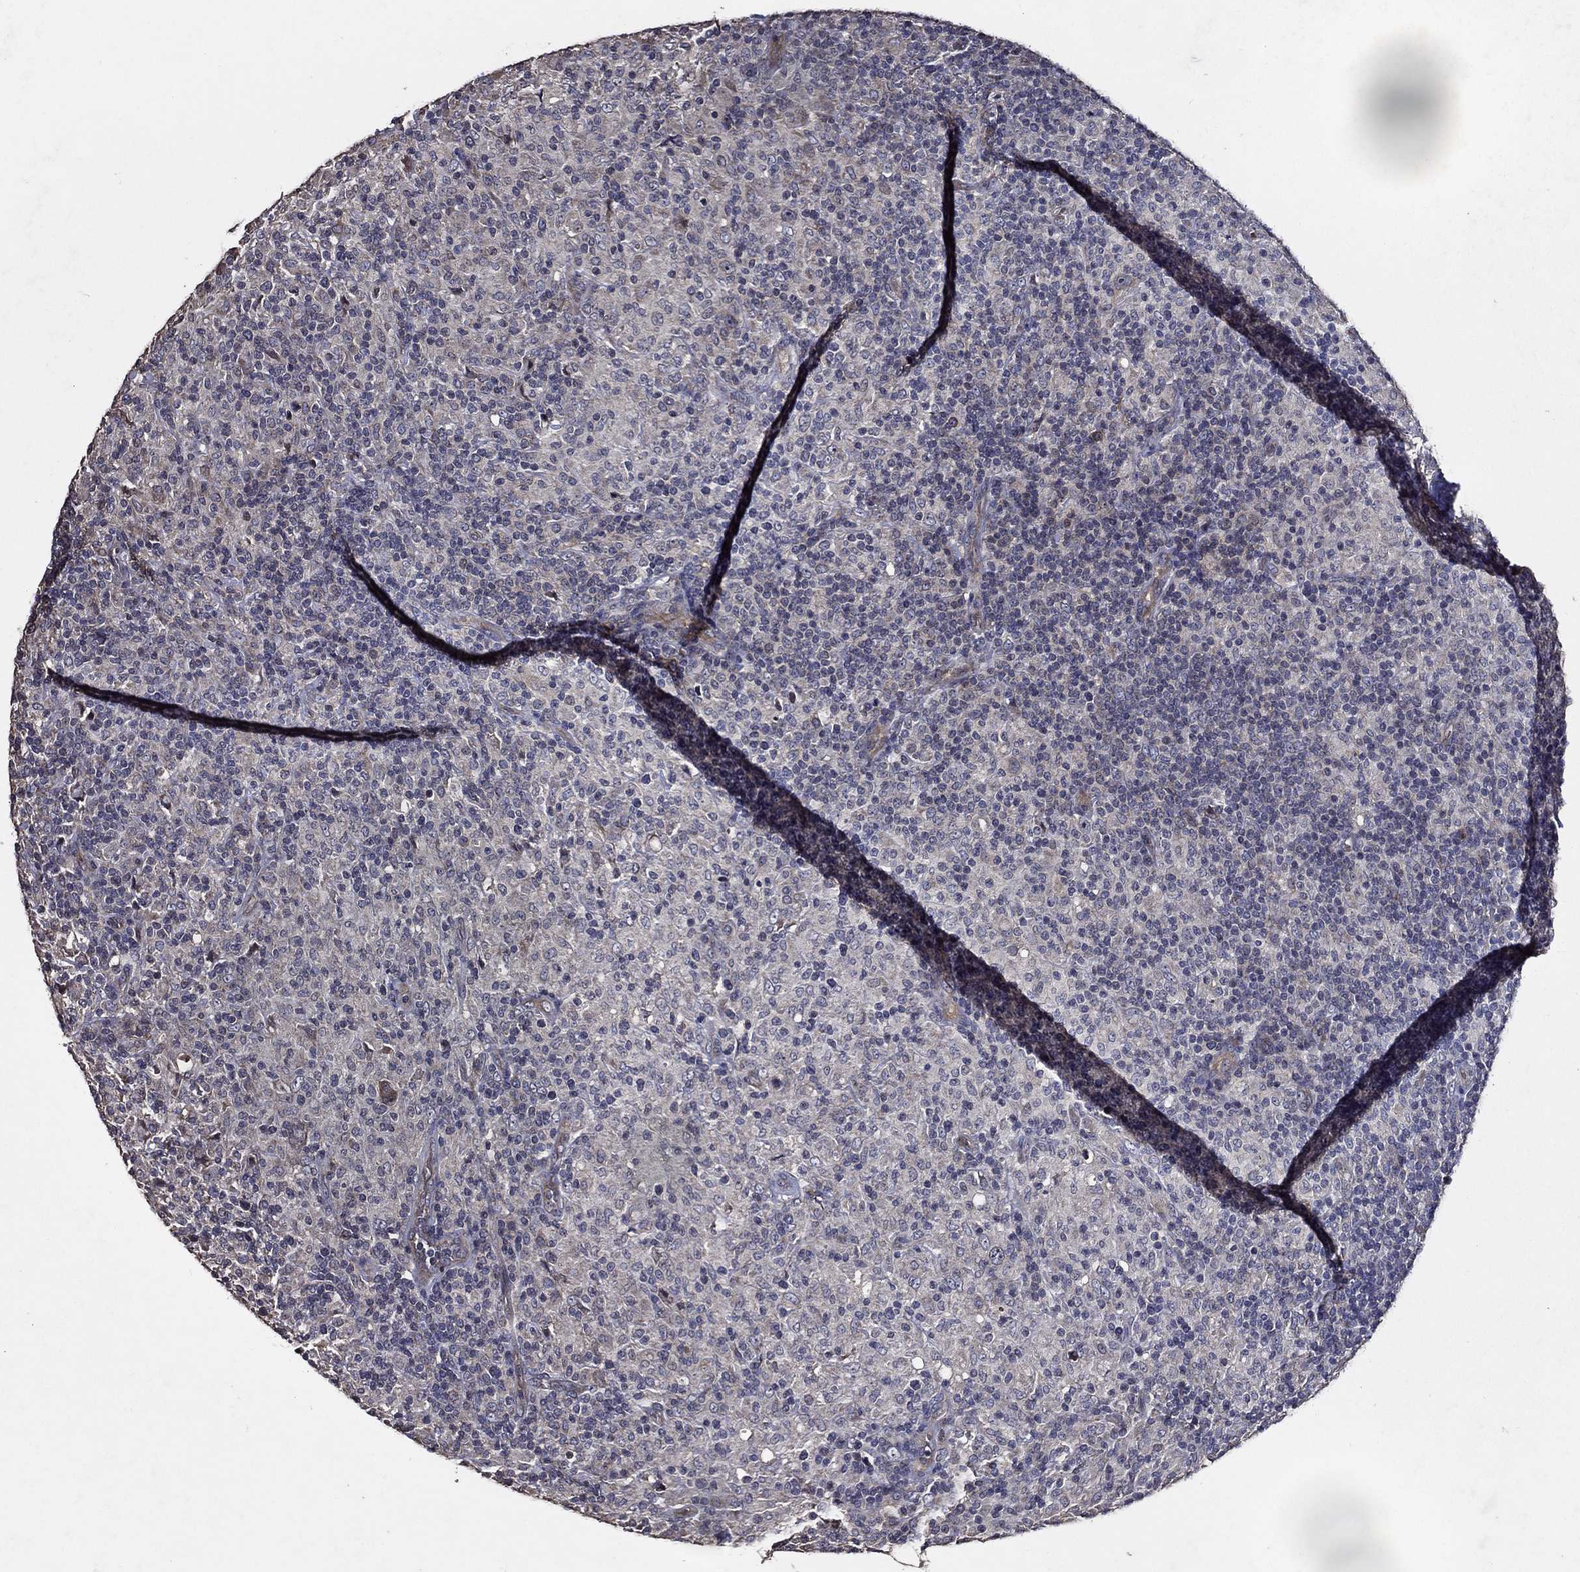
{"staining": {"intensity": "negative", "quantity": "none", "location": "none"}, "tissue": "lymphoma", "cell_type": "Tumor cells", "image_type": "cancer", "snomed": [{"axis": "morphology", "description": "Hodgkin's disease, NOS"}, {"axis": "topography", "description": "Lymph node"}], "caption": "Immunohistochemistry of human Hodgkin's disease displays no expression in tumor cells.", "gene": "HAP1", "patient": {"sex": "male", "age": 70}}